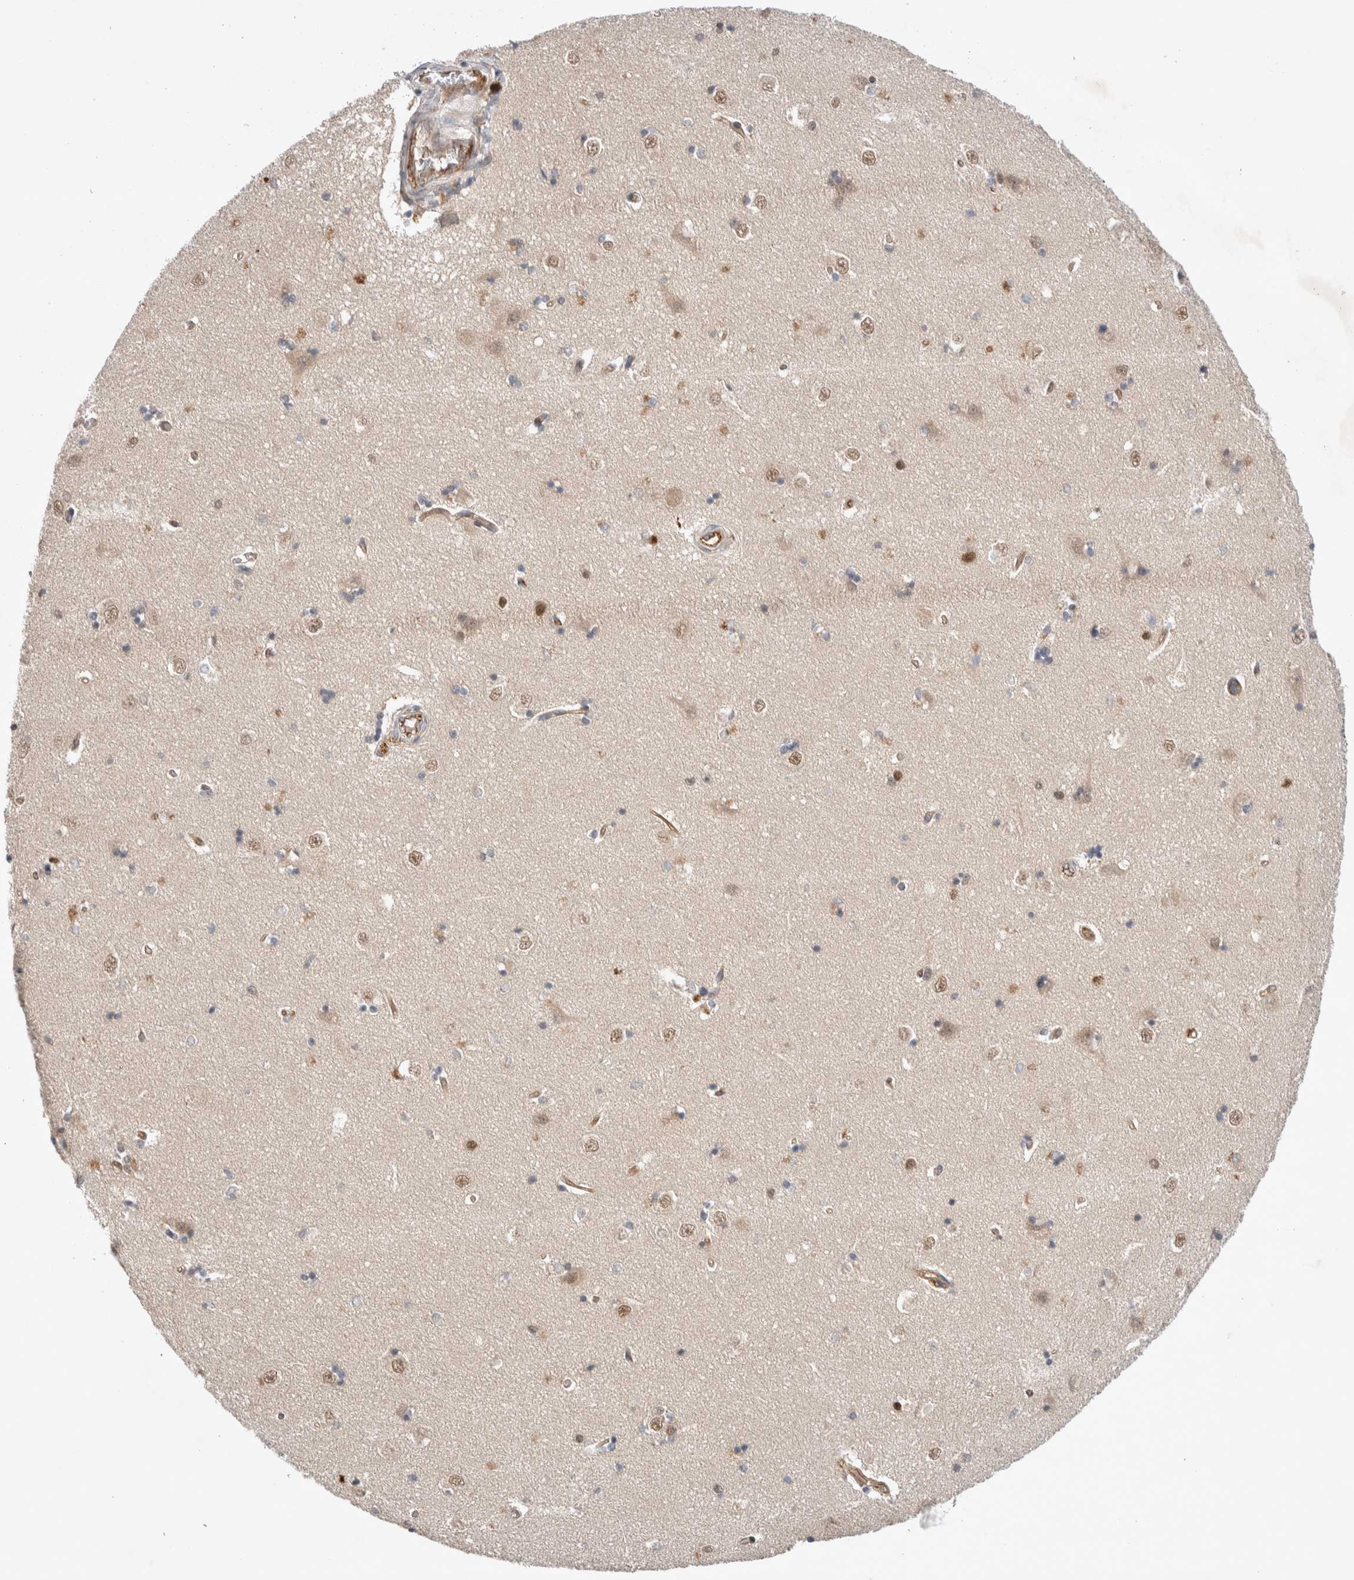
{"staining": {"intensity": "moderate", "quantity": "<25%", "location": "nuclear"}, "tissue": "hippocampus", "cell_type": "Glial cells", "image_type": "normal", "snomed": [{"axis": "morphology", "description": "Normal tissue, NOS"}, {"axis": "topography", "description": "Hippocampus"}], "caption": "Immunohistochemical staining of benign hippocampus reveals <25% levels of moderate nuclear protein expression in approximately <25% of glial cells.", "gene": "ZNF704", "patient": {"sex": "male", "age": 45}}